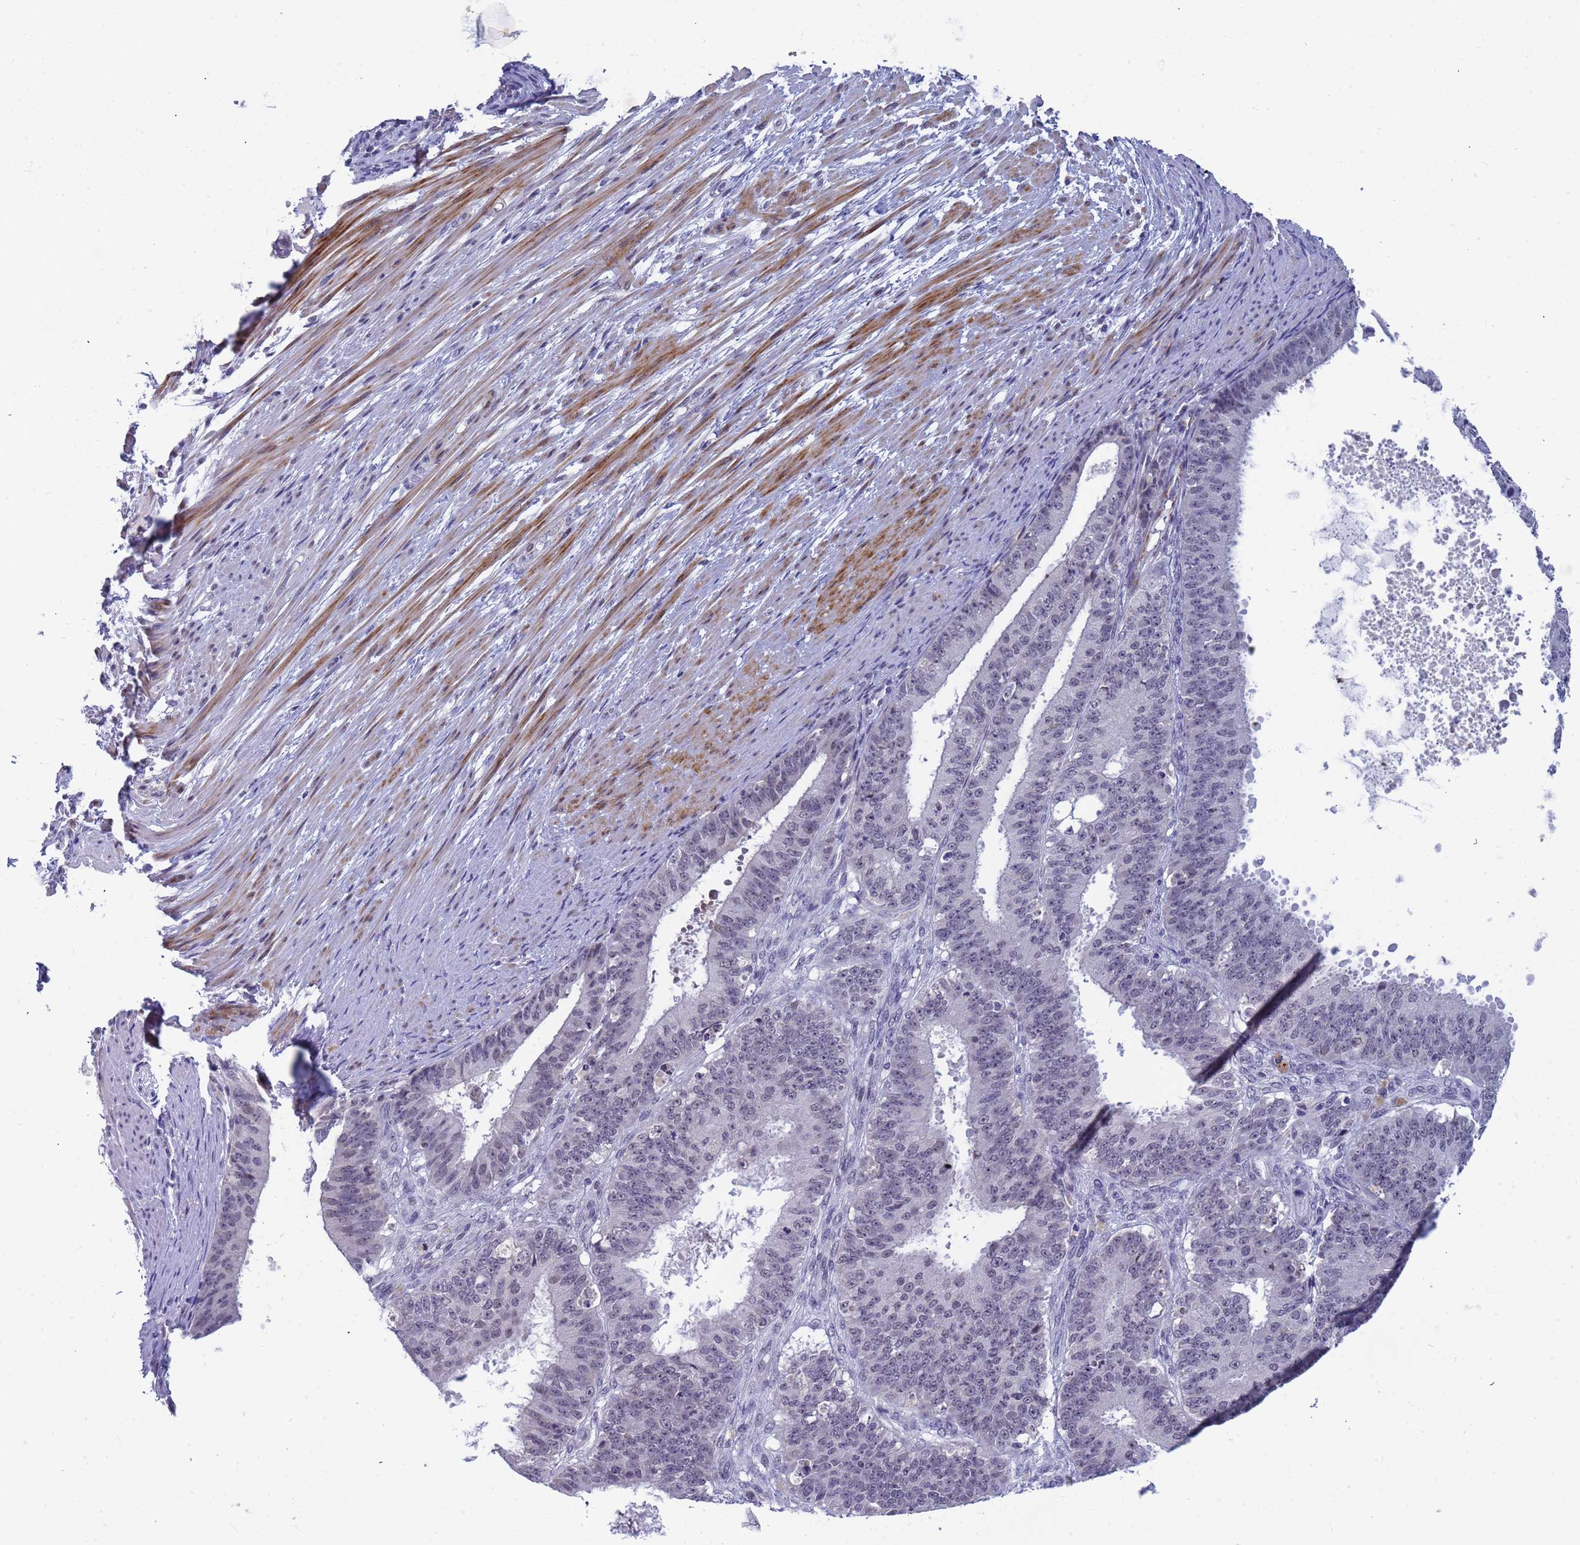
{"staining": {"intensity": "negative", "quantity": "none", "location": "none"}, "tissue": "ovarian cancer", "cell_type": "Tumor cells", "image_type": "cancer", "snomed": [{"axis": "morphology", "description": "Carcinoma, endometroid"}, {"axis": "topography", "description": "Appendix"}, {"axis": "topography", "description": "Ovary"}], "caption": "Tumor cells show no significant positivity in ovarian cancer.", "gene": "CXorf65", "patient": {"sex": "female", "age": 42}}